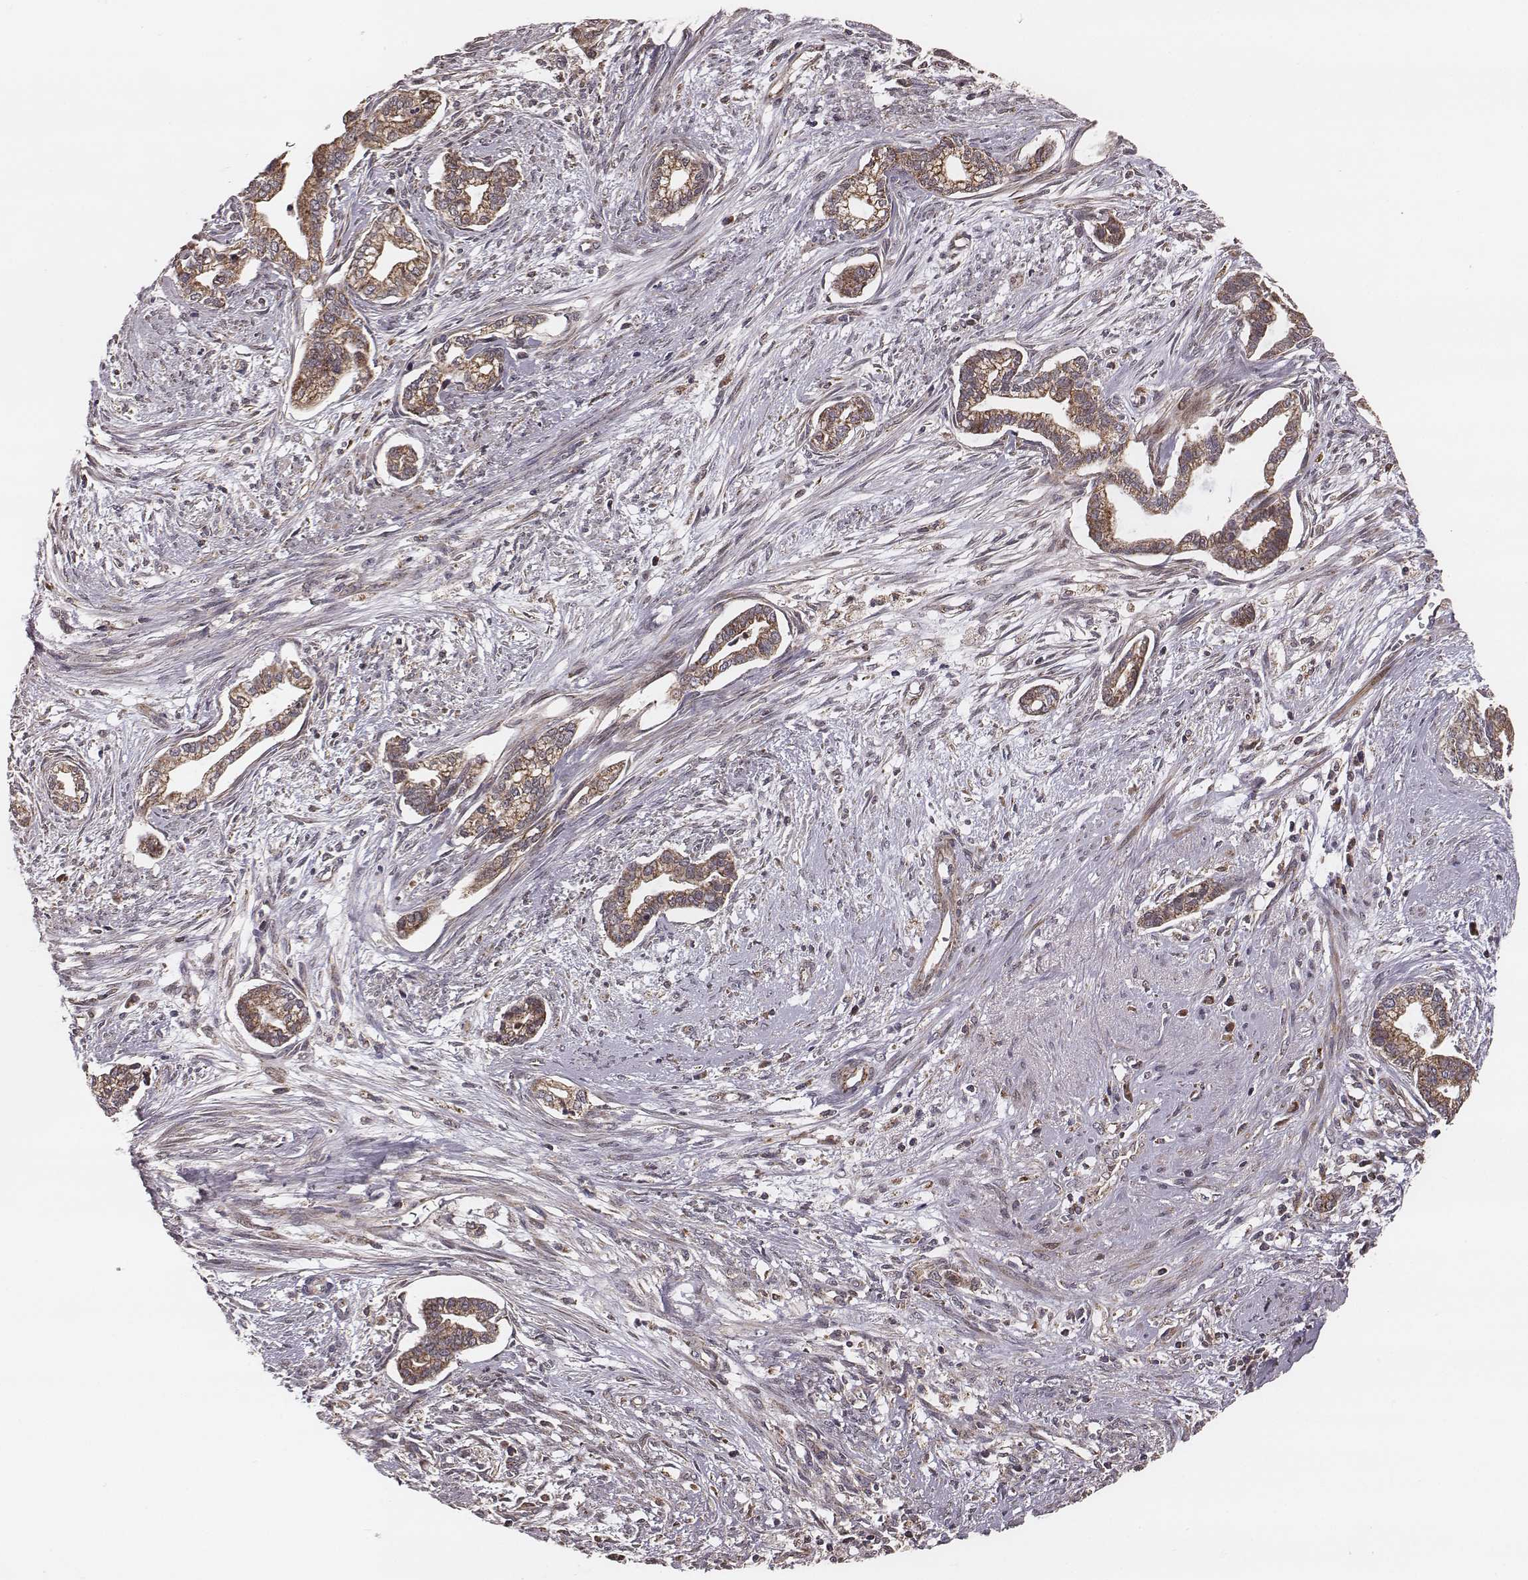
{"staining": {"intensity": "moderate", "quantity": ">75%", "location": "cytoplasmic/membranous"}, "tissue": "cervical cancer", "cell_type": "Tumor cells", "image_type": "cancer", "snomed": [{"axis": "morphology", "description": "Adenocarcinoma, NOS"}, {"axis": "topography", "description": "Cervix"}], "caption": "High-power microscopy captured an immunohistochemistry (IHC) micrograph of cervical cancer, revealing moderate cytoplasmic/membranous positivity in approximately >75% of tumor cells.", "gene": "ZDHHC21", "patient": {"sex": "female", "age": 62}}